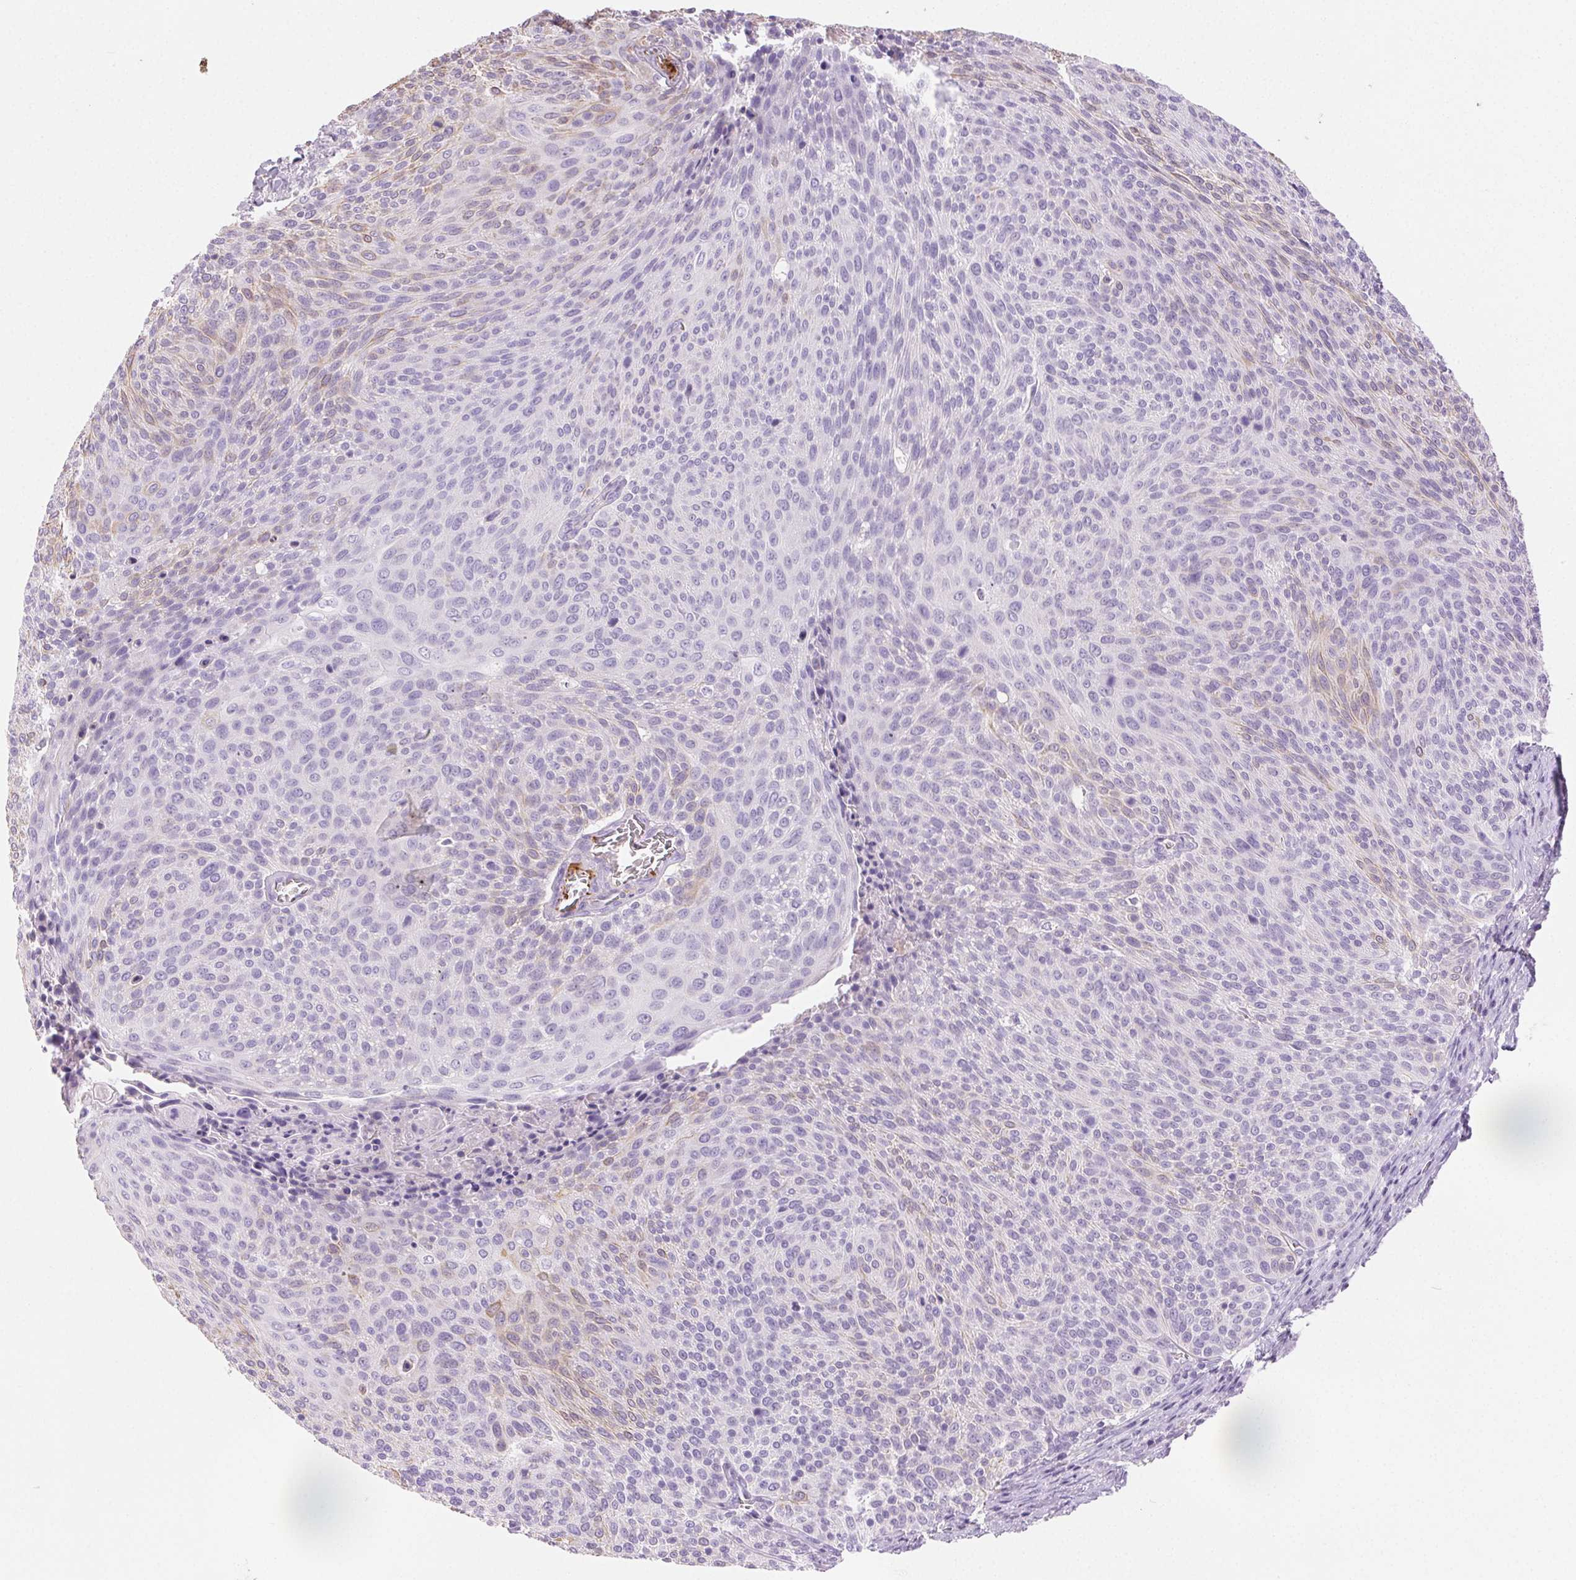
{"staining": {"intensity": "weak", "quantity": "<25%", "location": "cytoplasmic/membranous"}, "tissue": "cervical cancer", "cell_type": "Tumor cells", "image_type": "cancer", "snomed": [{"axis": "morphology", "description": "Squamous cell carcinoma, NOS"}, {"axis": "topography", "description": "Cervix"}], "caption": "Tumor cells are negative for protein expression in human cervical cancer (squamous cell carcinoma).", "gene": "FGA", "patient": {"sex": "female", "age": 31}}